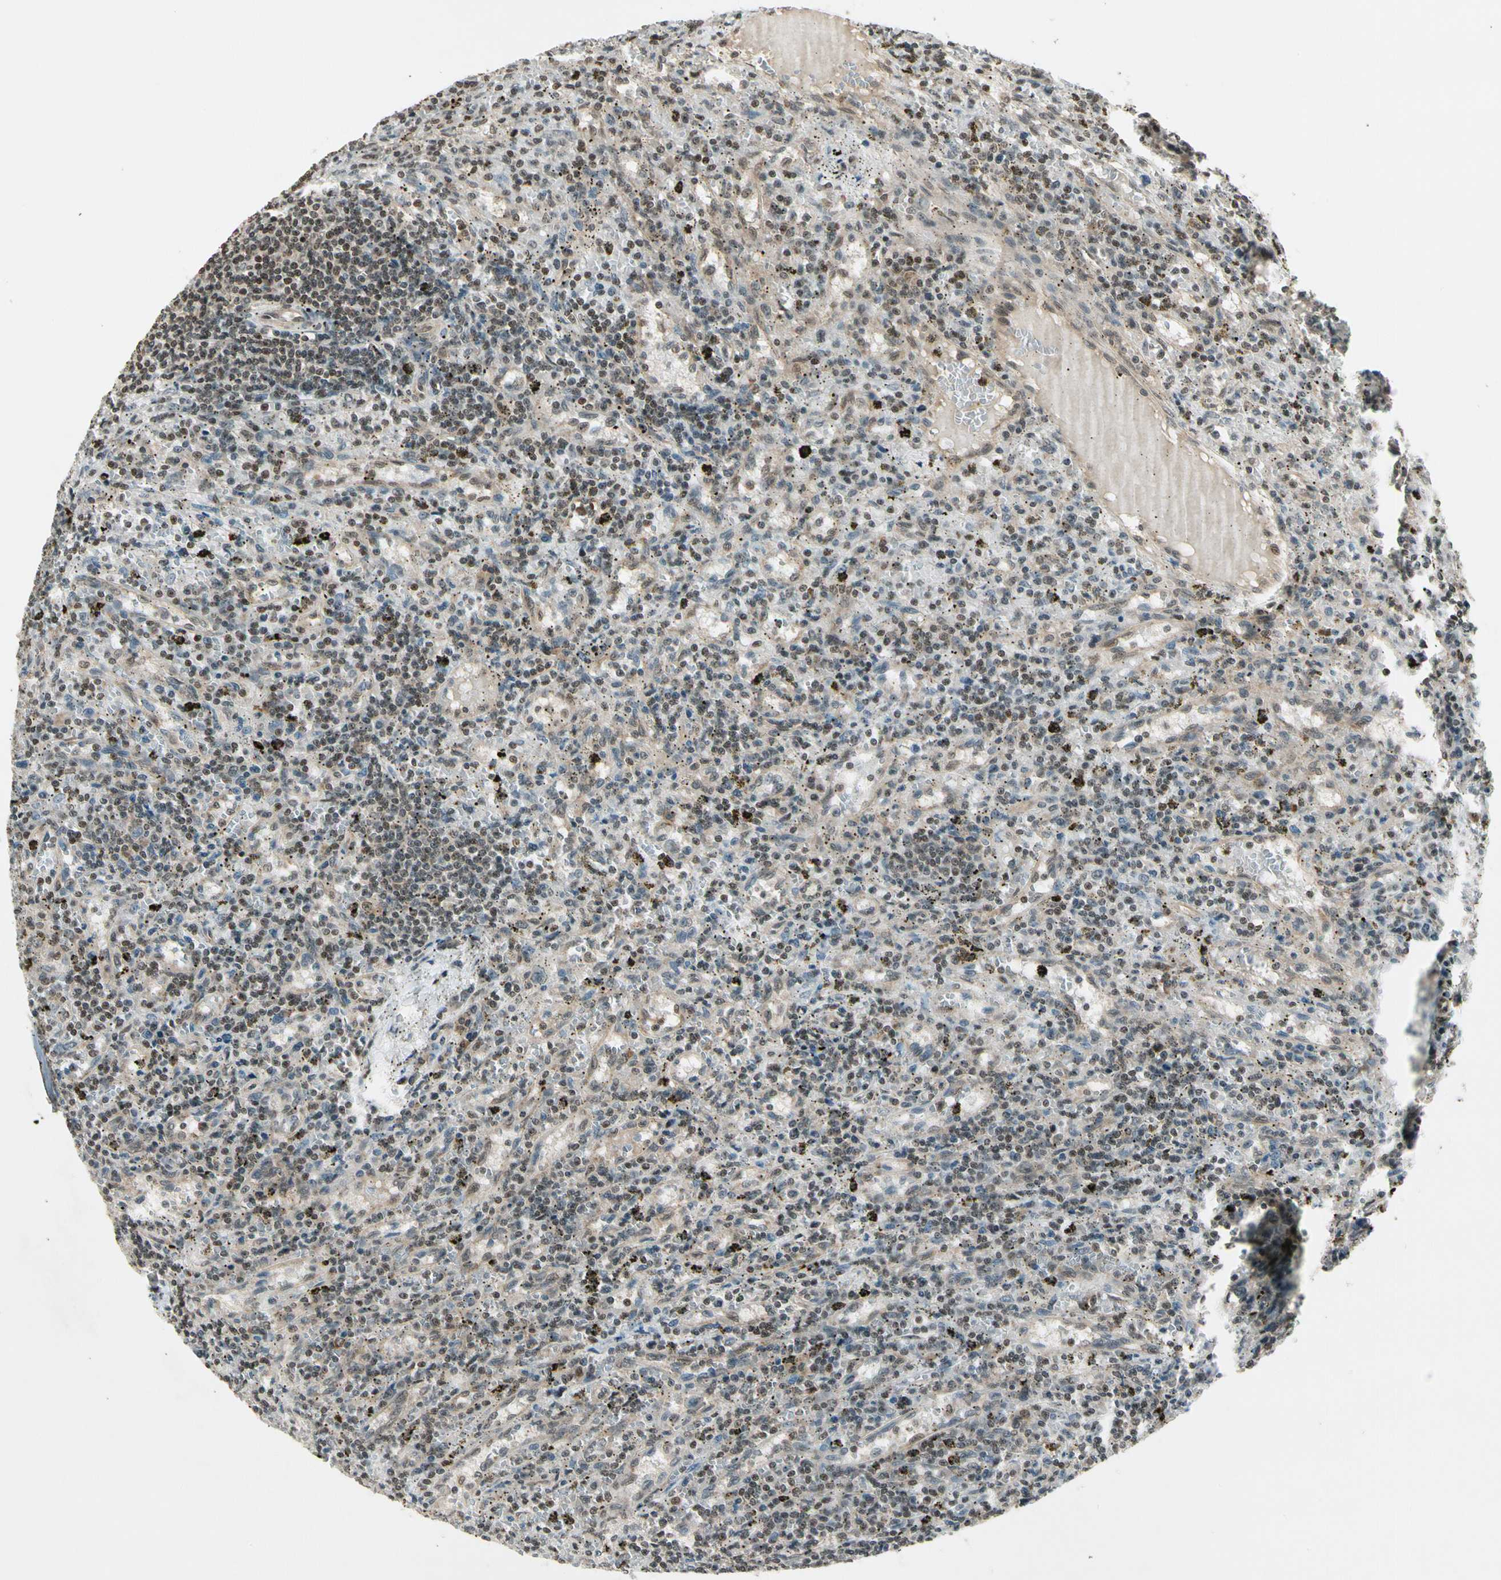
{"staining": {"intensity": "weak", "quantity": "<25%", "location": "nuclear"}, "tissue": "lymphoma", "cell_type": "Tumor cells", "image_type": "cancer", "snomed": [{"axis": "morphology", "description": "Malignant lymphoma, non-Hodgkin's type, Low grade"}, {"axis": "topography", "description": "Spleen"}], "caption": "This is an immunohistochemistry photomicrograph of low-grade malignant lymphoma, non-Hodgkin's type. There is no expression in tumor cells.", "gene": "SMN2", "patient": {"sex": "male", "age": 76}}